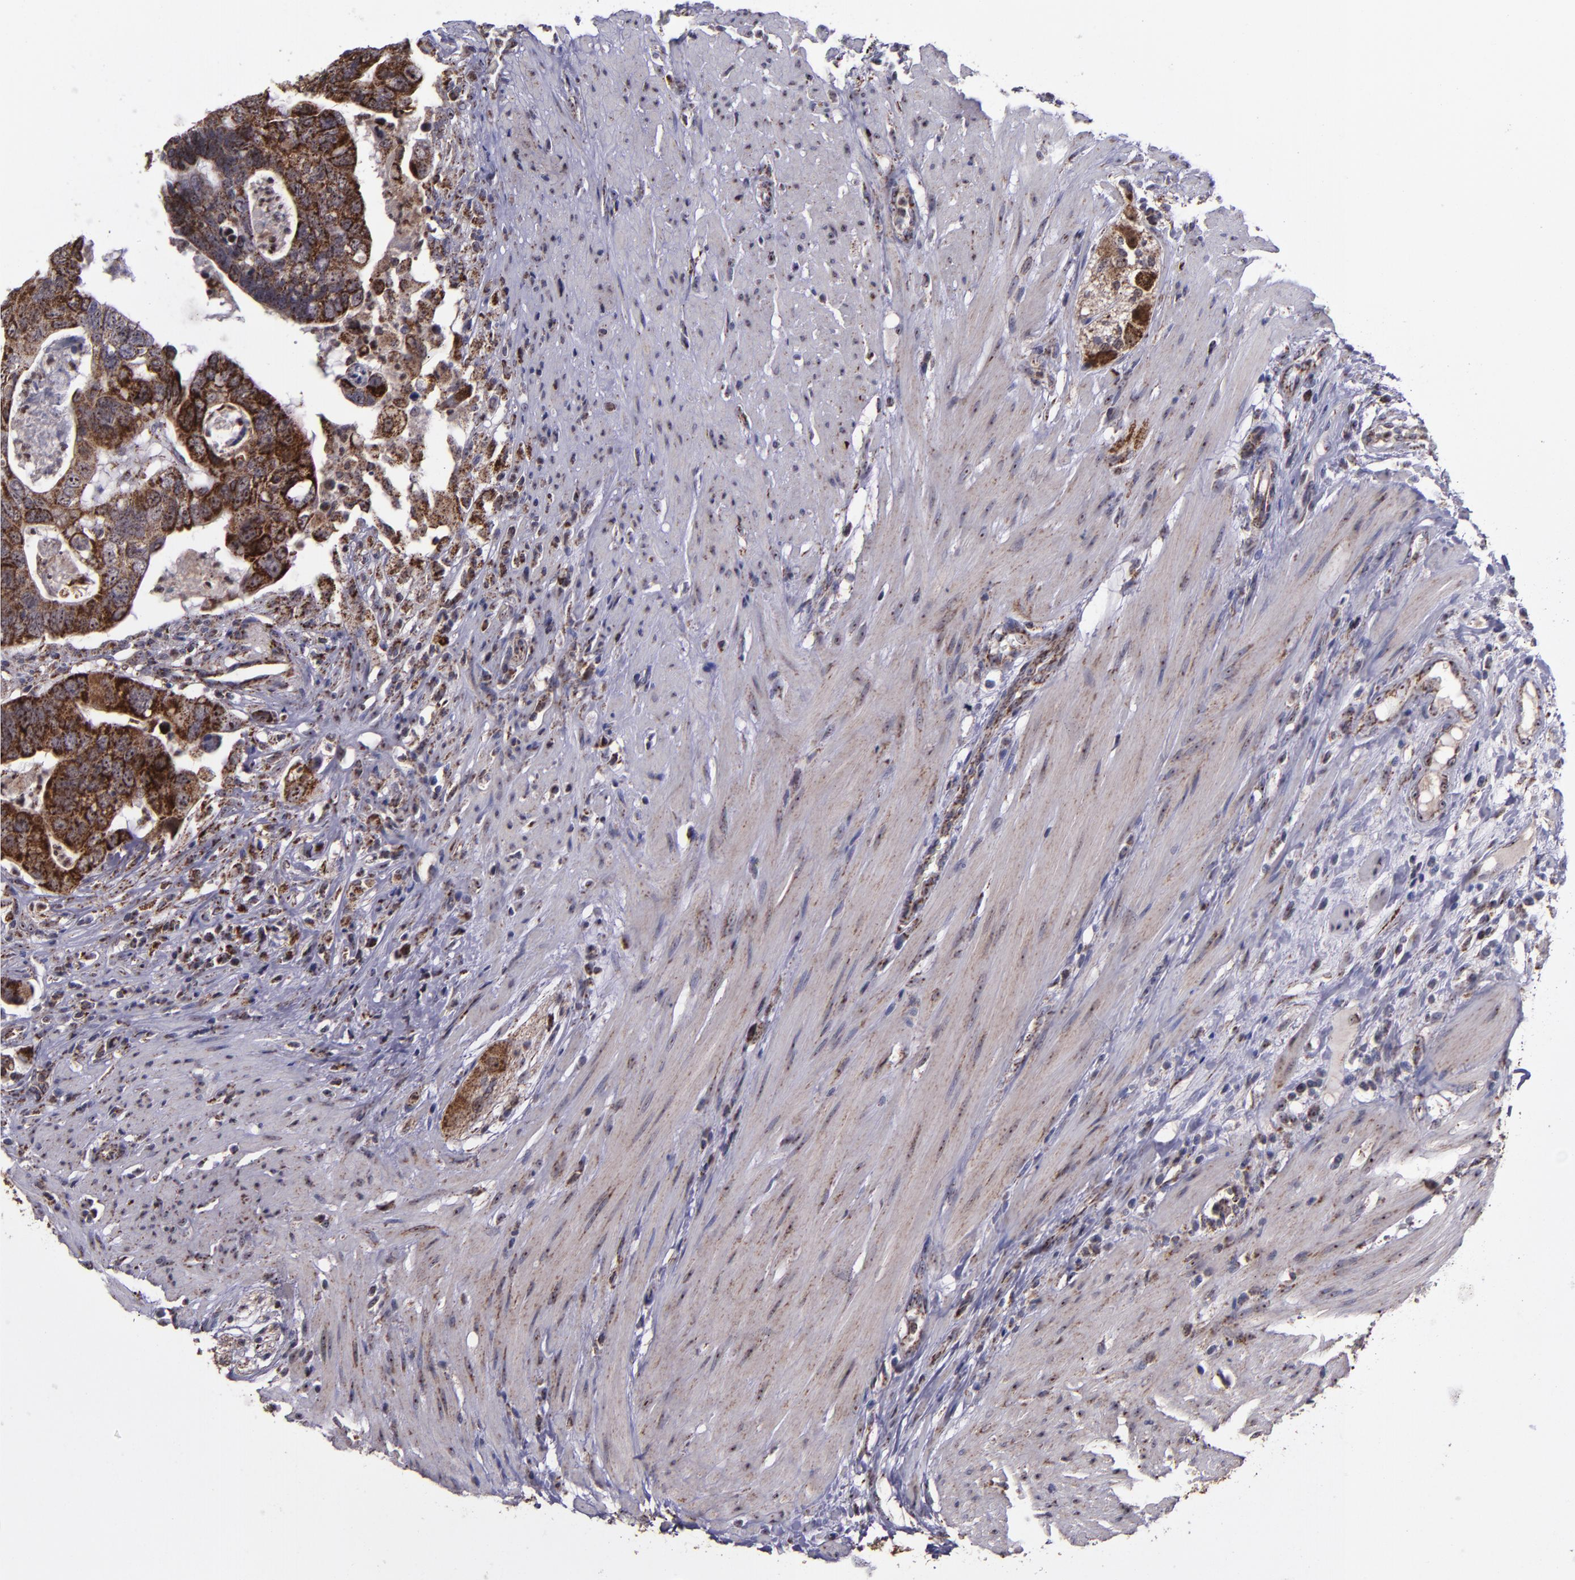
{"staining": {"intensity": "strong", "quantity": ">75%", "location": "cytoplasmic/membranous"}, "tissue": "colorectal cancer", "cell_type": "Tumor cells", "image_type": "cancer", "snomed": [{"axis": "morphology", "description": "Adenocarcinoma, NOS"}, {"axis": "topography", "description": "Rectum"}], "caption": "Human colorectal cancer (adenocarcinoma) stained with a brown dye displays strong cytoplasmic/membranous positive staining in about >75% of tumor cells.", "gene": "LONP1", "patient": {"sex": "male", "age": 53}}